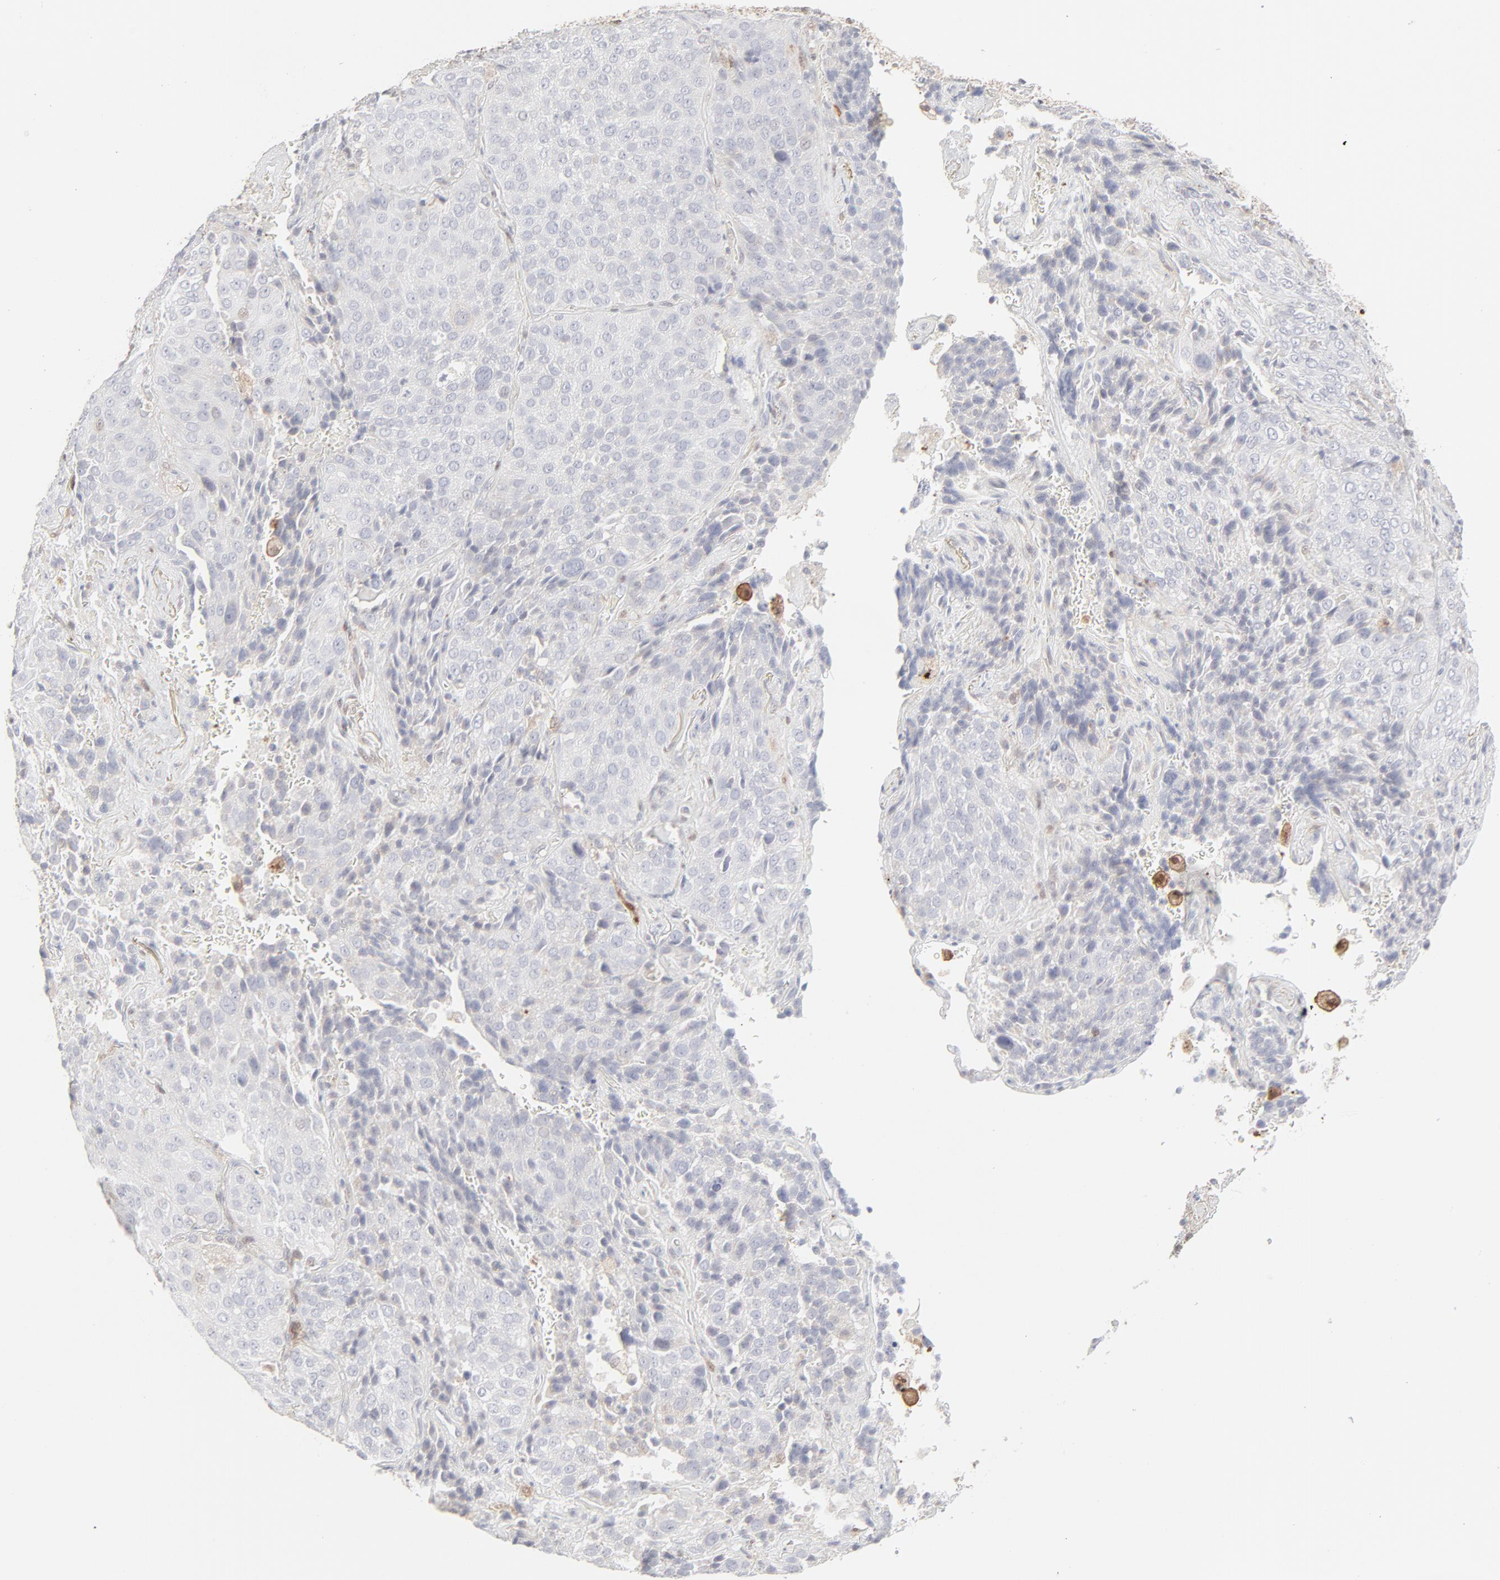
{"staining": {"intensity": "negative", "quantity": "none", "location": "none"}, "tissue": "lung cancer", "cell_type": "Tumor cells", "image_type": "cancer", "snomed": [{"axis": "morphology", "description": "Squamous cell carcinoma, NOS"}, {"axis": "topography", "description": "Lung"}], "caption": "This is a photomicrograph of immunohistochemistry staining of lung squamous cell carcinoma, which shows no expression in tumor cells.", "gene": "LGALS2", "patient": {"sex": "male", "age": 54}}